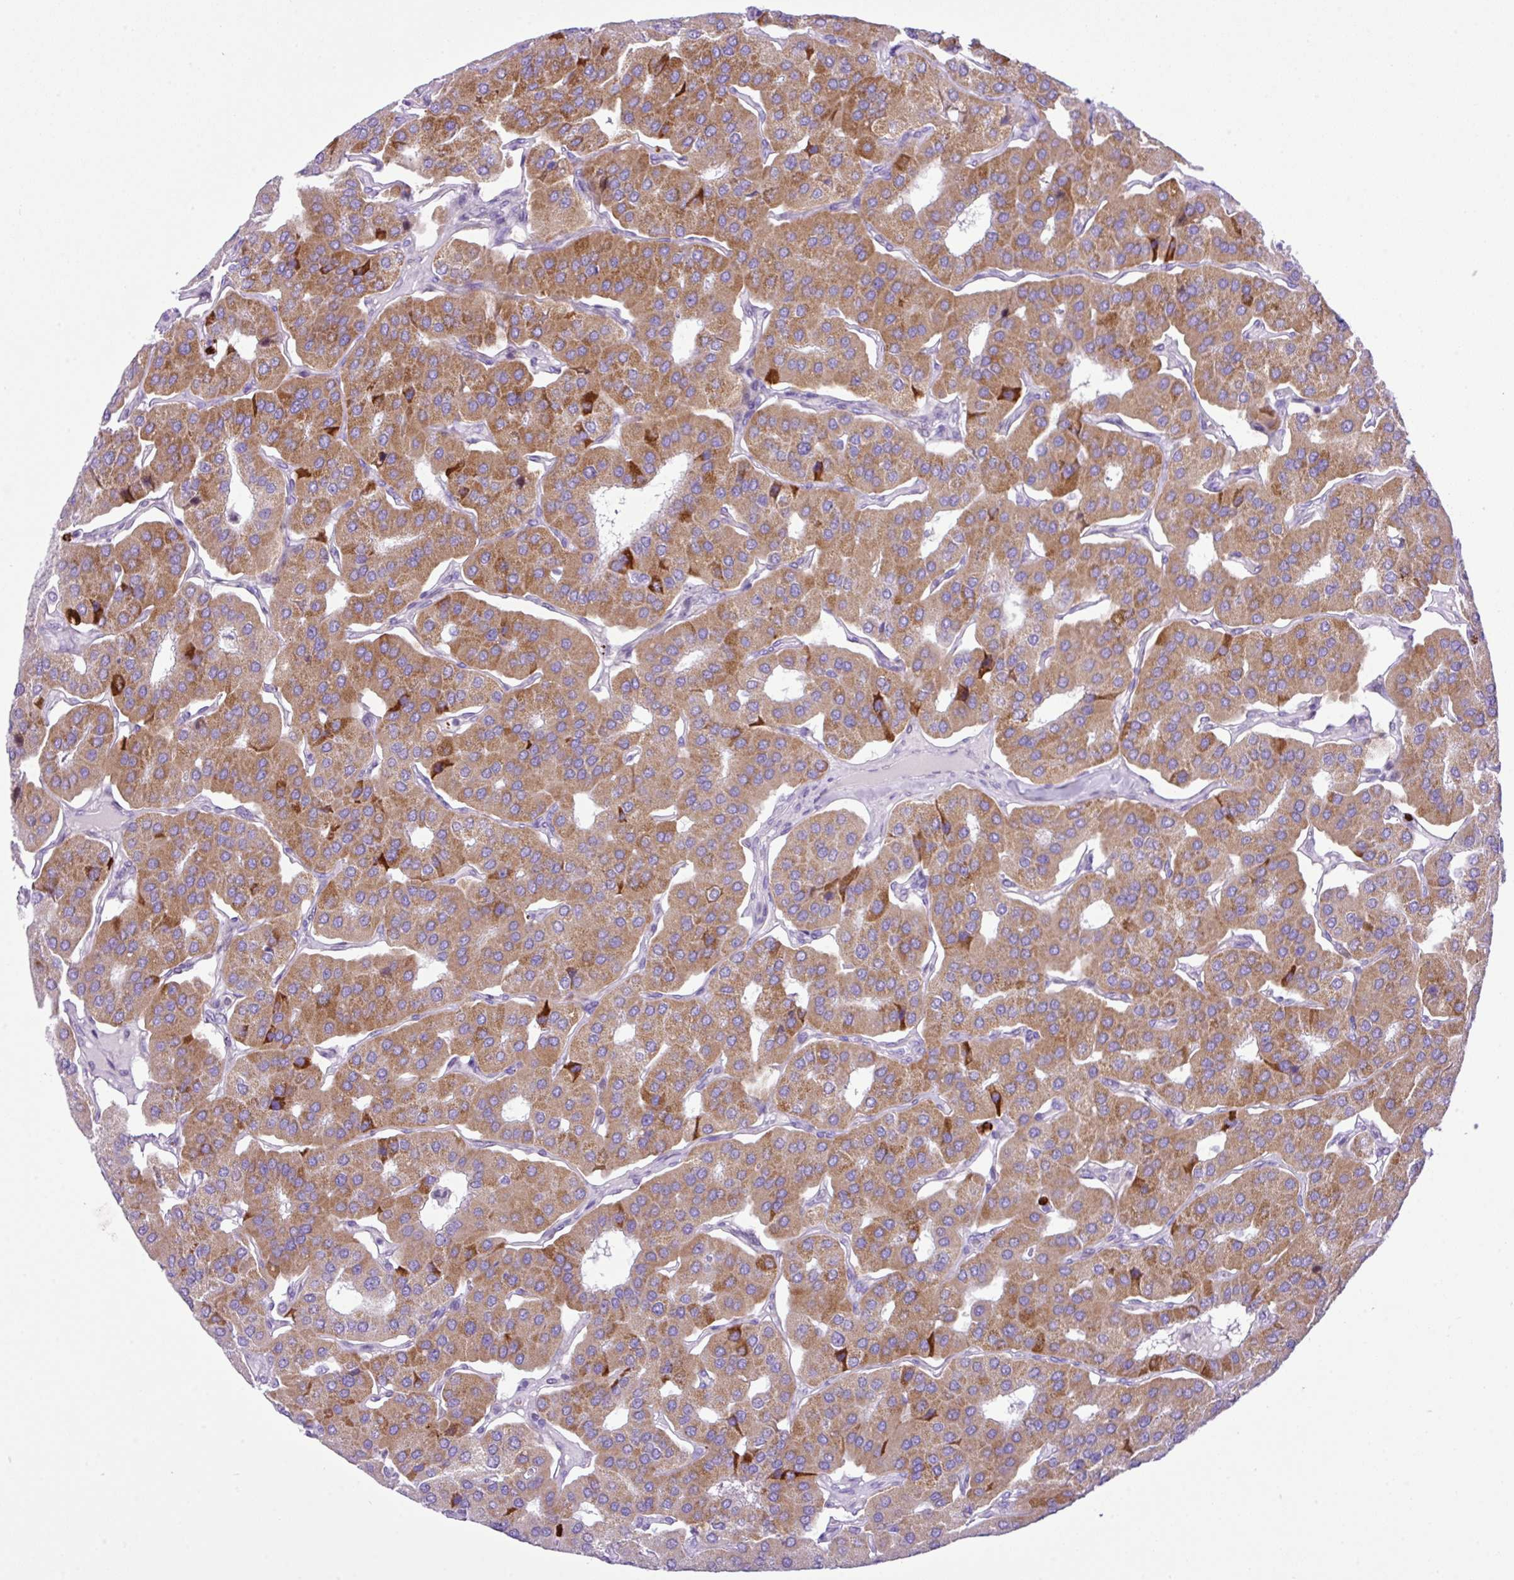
{"staining": {"intensity": "moderate", "quantity": ">75%", "location": "cytoplasmic/membranous"}, "tissue": "parathyroid gland", "cell_type": "Glandular cells", "image_type": "normal", "snomed": [{"axis": "morphology", "description": "Normal tissue, NOS"}, {"axis": "morphology", "description": "Adenoma, NOS"}, {"axis": "topography", "description": "Parathyroid gland"}], "caption": "Glandular cells display medium levels of moderate cytoplasmic/membranous staining in approximately >75% of cells in normal human parathyroid gland.", "gene": "RCAN2", "patient": {"sex": "female", "age": 86}}